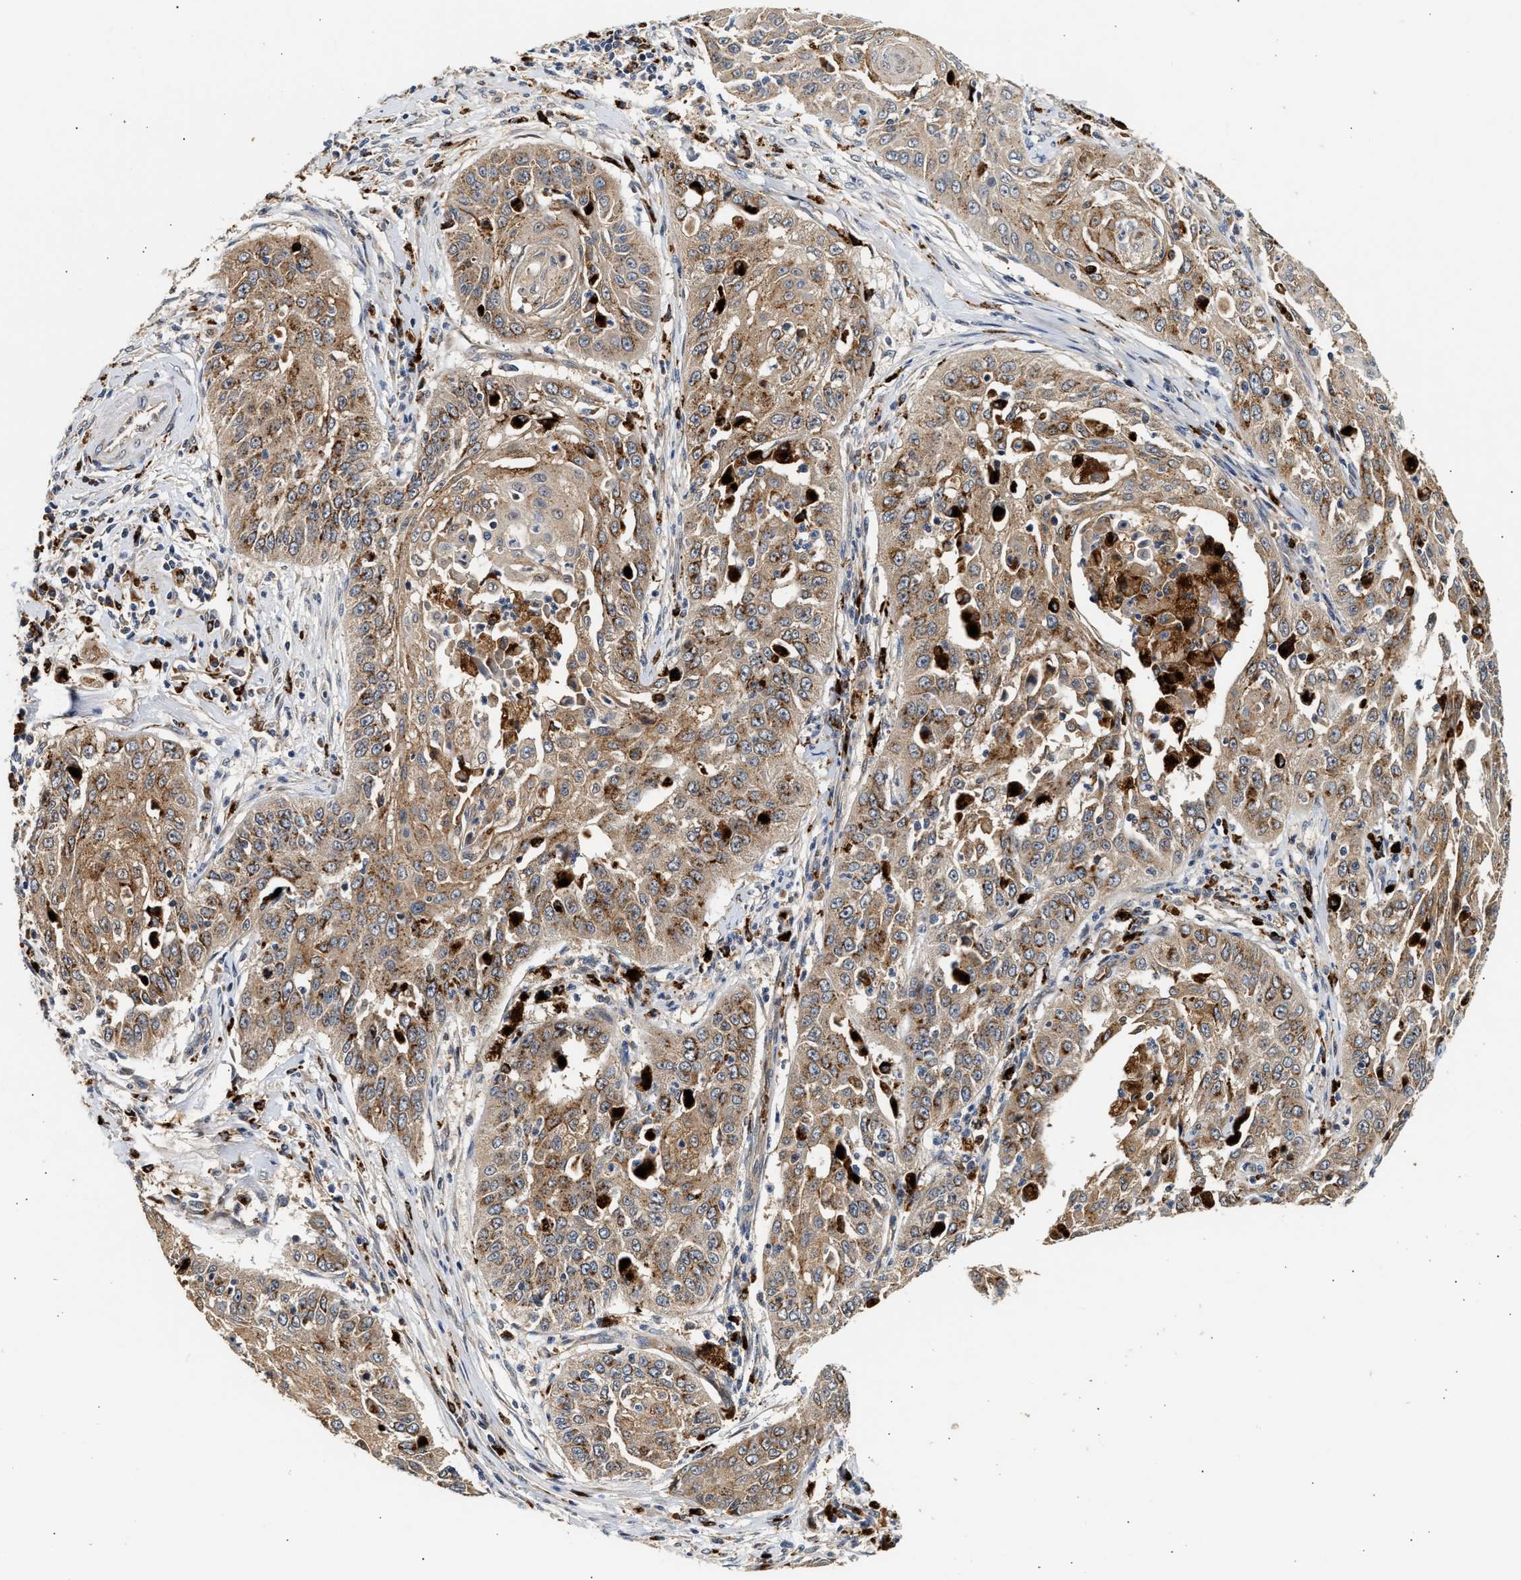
{"staining": {"intensity": "moderate", "quantity": ">75%", "location": "cytoplasmic/membranous"}, "tissue": "cervical cancer", "cell_type": "Tumor cells", "image_type": "cancer", "snomed": [{"axis": "morphology", "description": "Squamous cell carcinoma, NOS"}, {"axis": "topography", "description": "Cervix"}], "caption": "Immunohistochemical staining of cervical cancer (squamous cell carcinoma) exhibits moderate cytoplasmic/membranous protein positivity in approximately >75% of tumor cells.", "gene": "PLD3", "patient": {"sex": "female", "age": 33}}